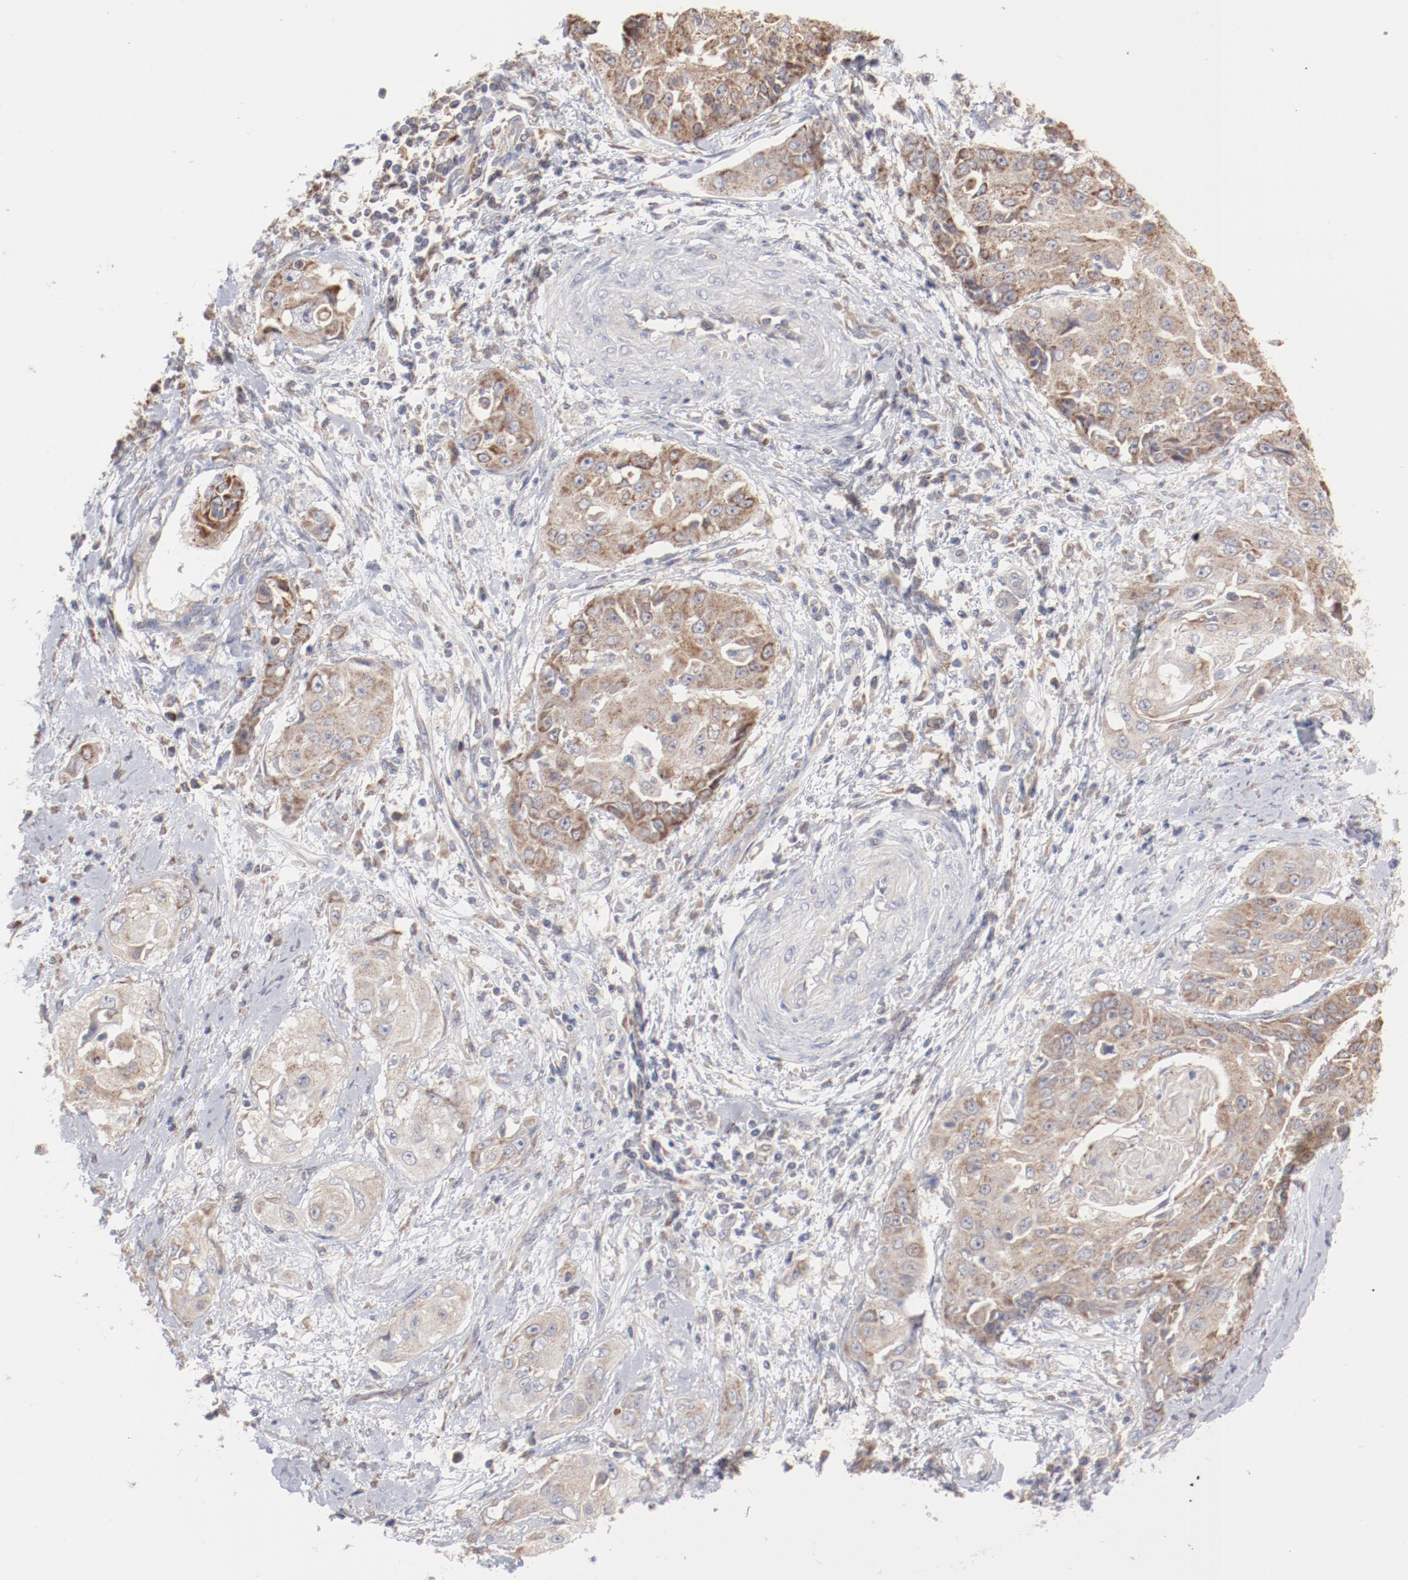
{"staining": {"intensity": "moderate", "quantity": ">75%", "location": "cytoplasmic/membranous"}, "tissue": "cervical cancer", "cell_type": "Tumor cells", "image_type": "cancer", "snomed": [{"axis": "morphology", "description": "Squamous cell carcinoma, NOS"}, {"axis": "topography", "description": "Cervix"}], "caption": "This histopathology image reveals cervical squamous cell carcinoma stained with immunohistochemistry to label a protein in brown. The cytoplasmic/membranous of tumor cells show moderate positivity for the protein. Nuclei are counter-stained blue.", "gene": "PPFIBP2", "patient": {"sex": "female", "age": 64}}